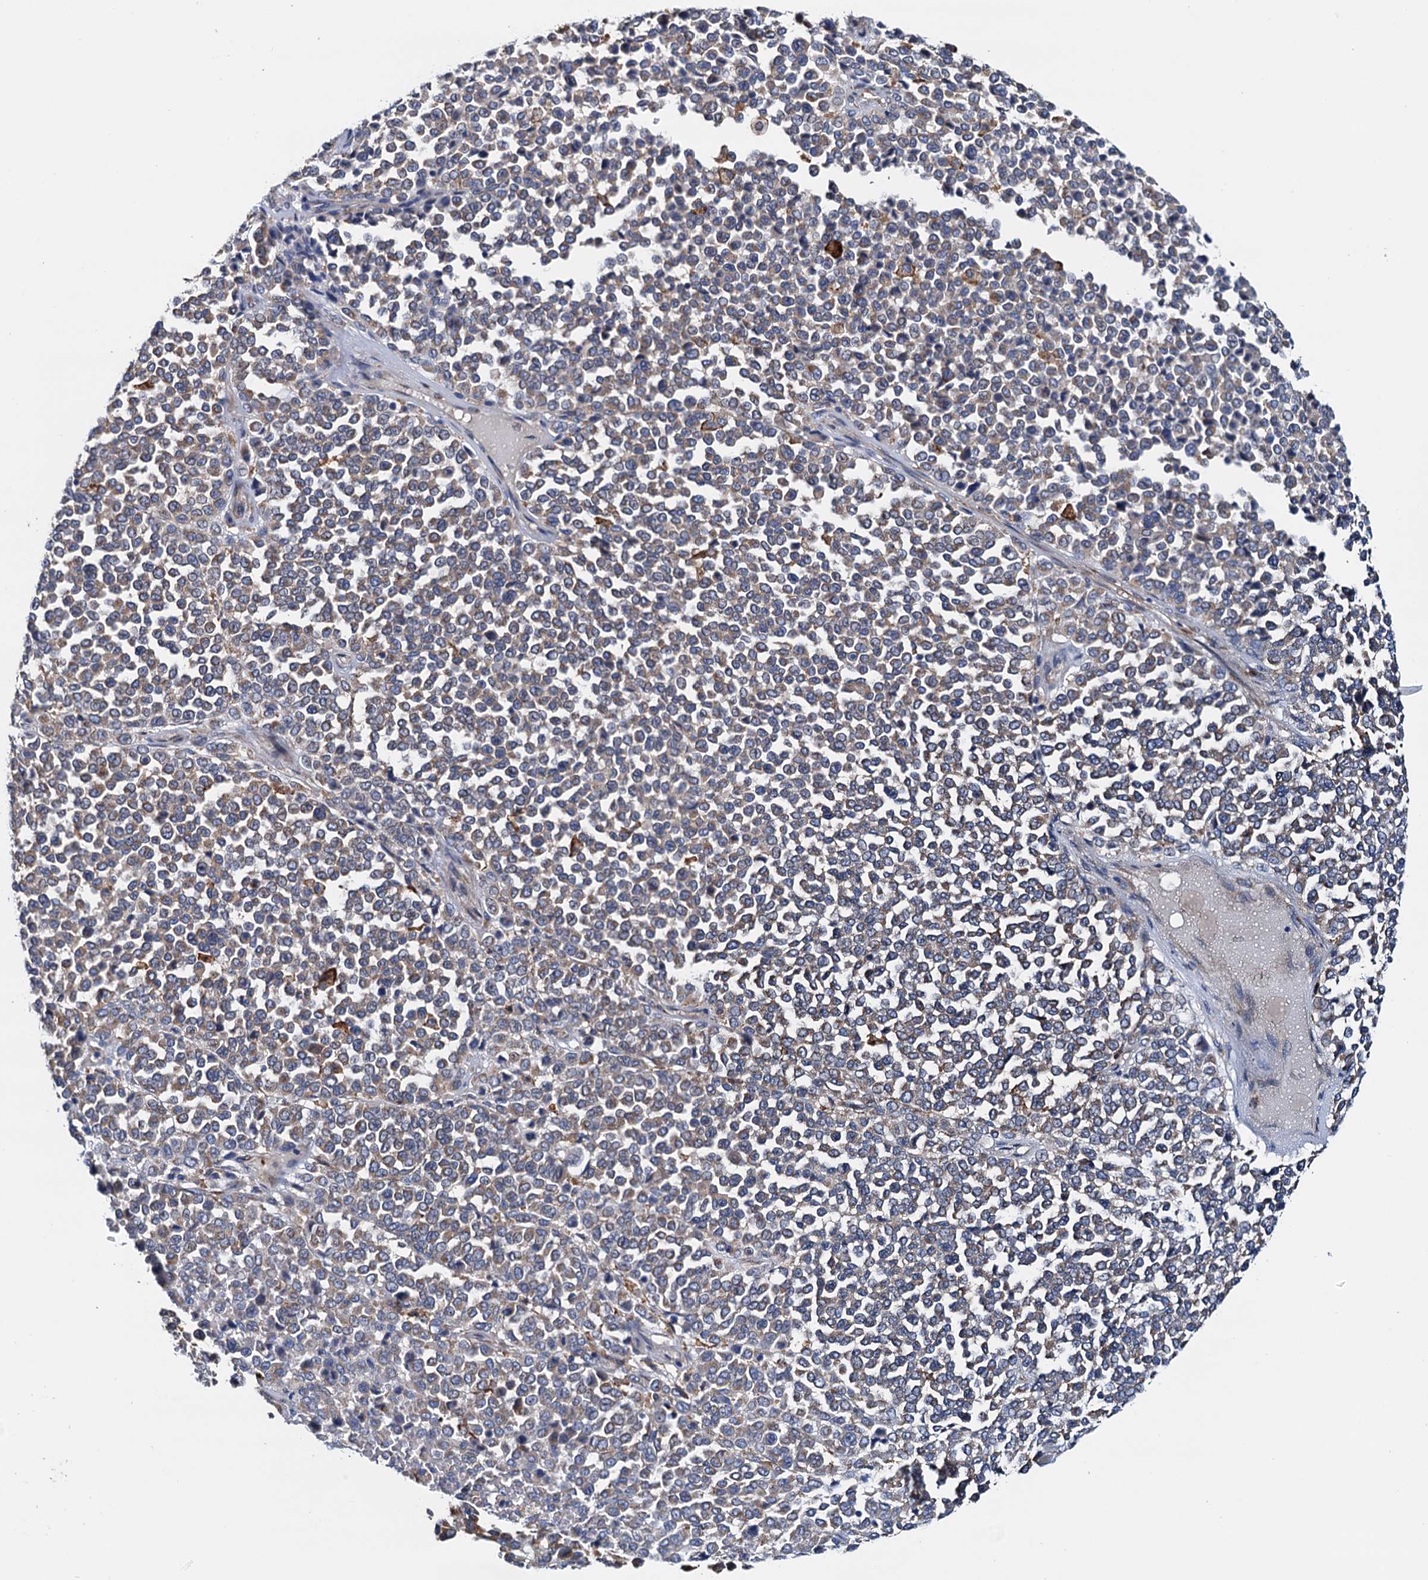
{"staining": {"intensity": "weak", "quantity": ">75%", "location": "cytoplasmic/membranous"}, "tissue": "melanoma", "cell_type": "Tumor cells", "image_type": "cancer", "snomed": [{"axis": "morphology", "description": "Malignant melanoma, Metastatic site"}, {"axis": "topography", "description": "Pancreas"}], "caption": "The image reveals immunohistochemical staining of malignant melanoma (metastatic site). There is weak cytoplasmic/membranous positivity is appreciated in about >75% of tumor cells.", "gene": "RASSF9", "patient": {"sex": "female", "age": 30}}